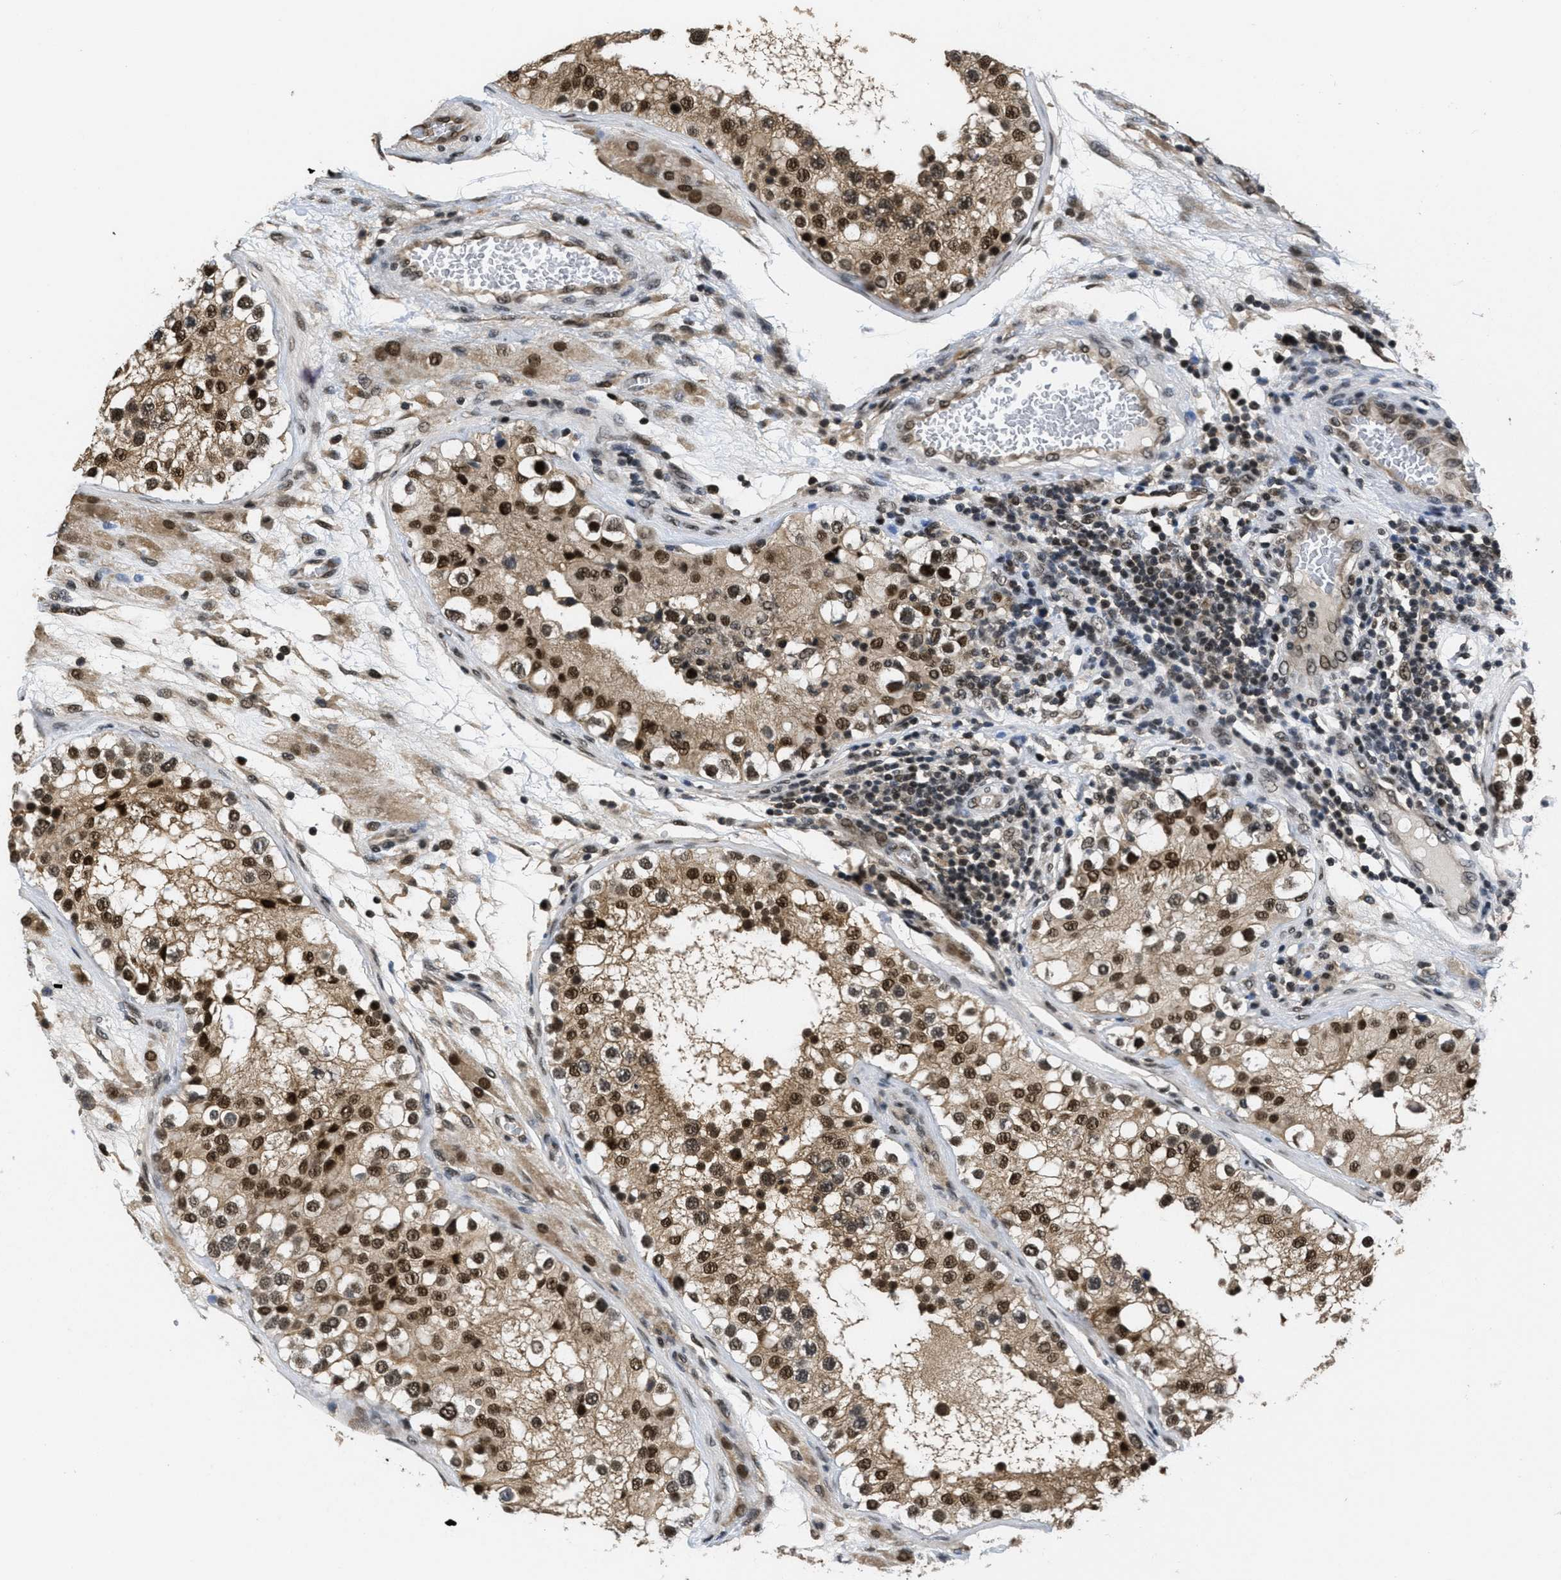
{"staining": {"intensity": "strong", "quantity": ">75%", "location": "cytoplasmic/membranous,nuclear"}, "tissue": "testis", "cell_type": "Cells in seminiferous ducts", "image_type": "normal", "snomed": [{"axis": "morphology", "description": "Normal tissue, NOS"}, {"axis": "topography", "description": "Testis"}], "caption": "Immunohistochemistry image of benign testis stained for a protein (brown), which demonstrates high levels of strong cytoplasmic/membranous,nuclear expression in approximately >75% of cells in seminiferous ducts.", "gene": "CUL4B", "patient": {"sex": "male", "age": 26}}